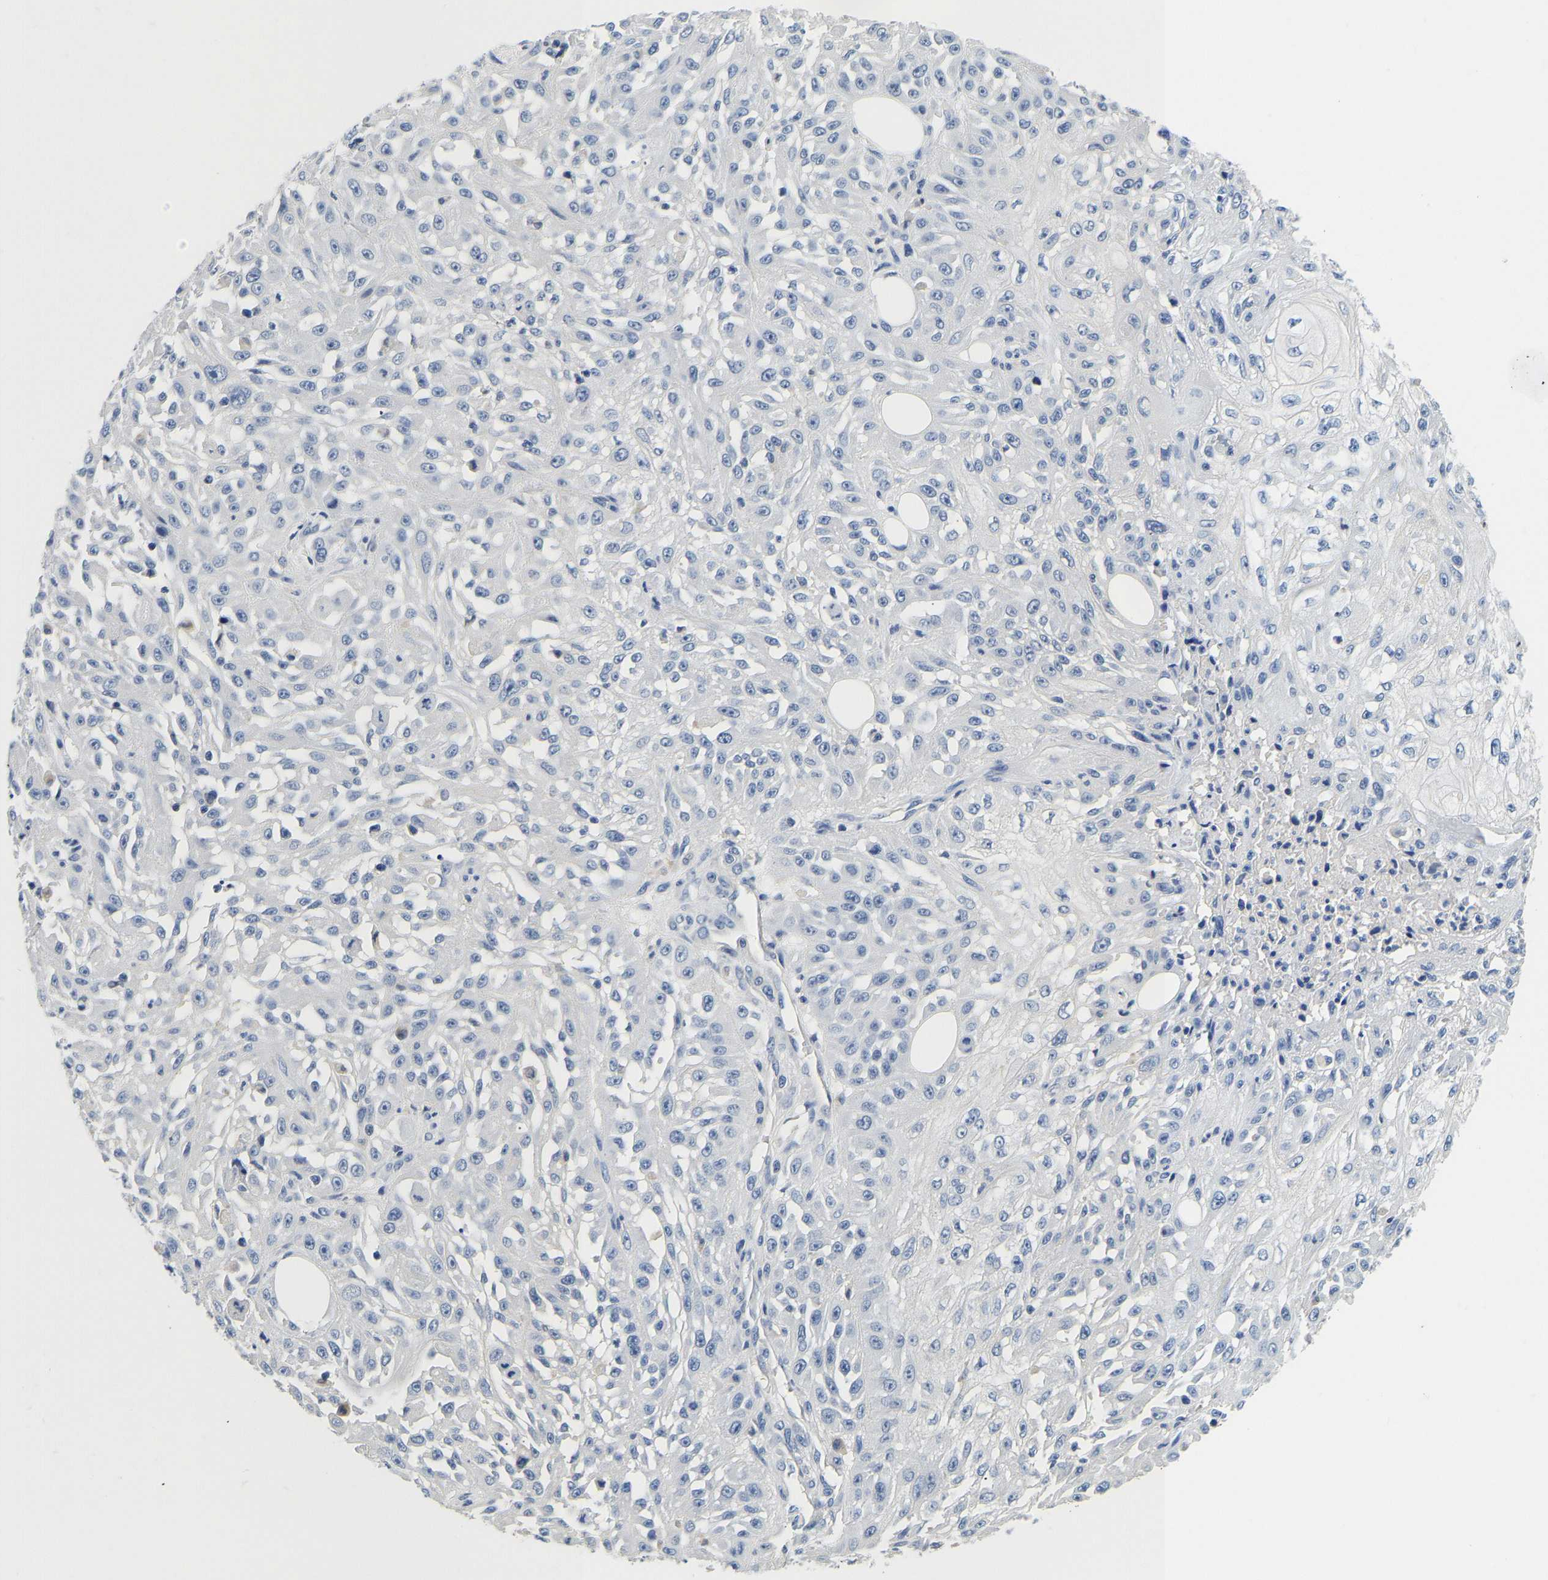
{"staining": {"intensity": "negative", "quantity": "none", "location": "none"}, "tissue": "skin cancer", "cell_type": "Tumor cells", "image_type": "cancer", "snomed": [{"axis": "morphology", "description": "Squamous cell carcinoma, NOS"}, {"axis": "morphology", "description": "Squamous cell carcinoma, metastatic, NOS"}, {"axis": "topography", "description": "Skin"}, {"axis": "topography", "description": "Lymph node"}], "caption": "Human skin cancer stained for a protein using IHC displays no expression in tumor cells.", "gene": "PCK2", "patient": {"sex": "male", "age": 75}}